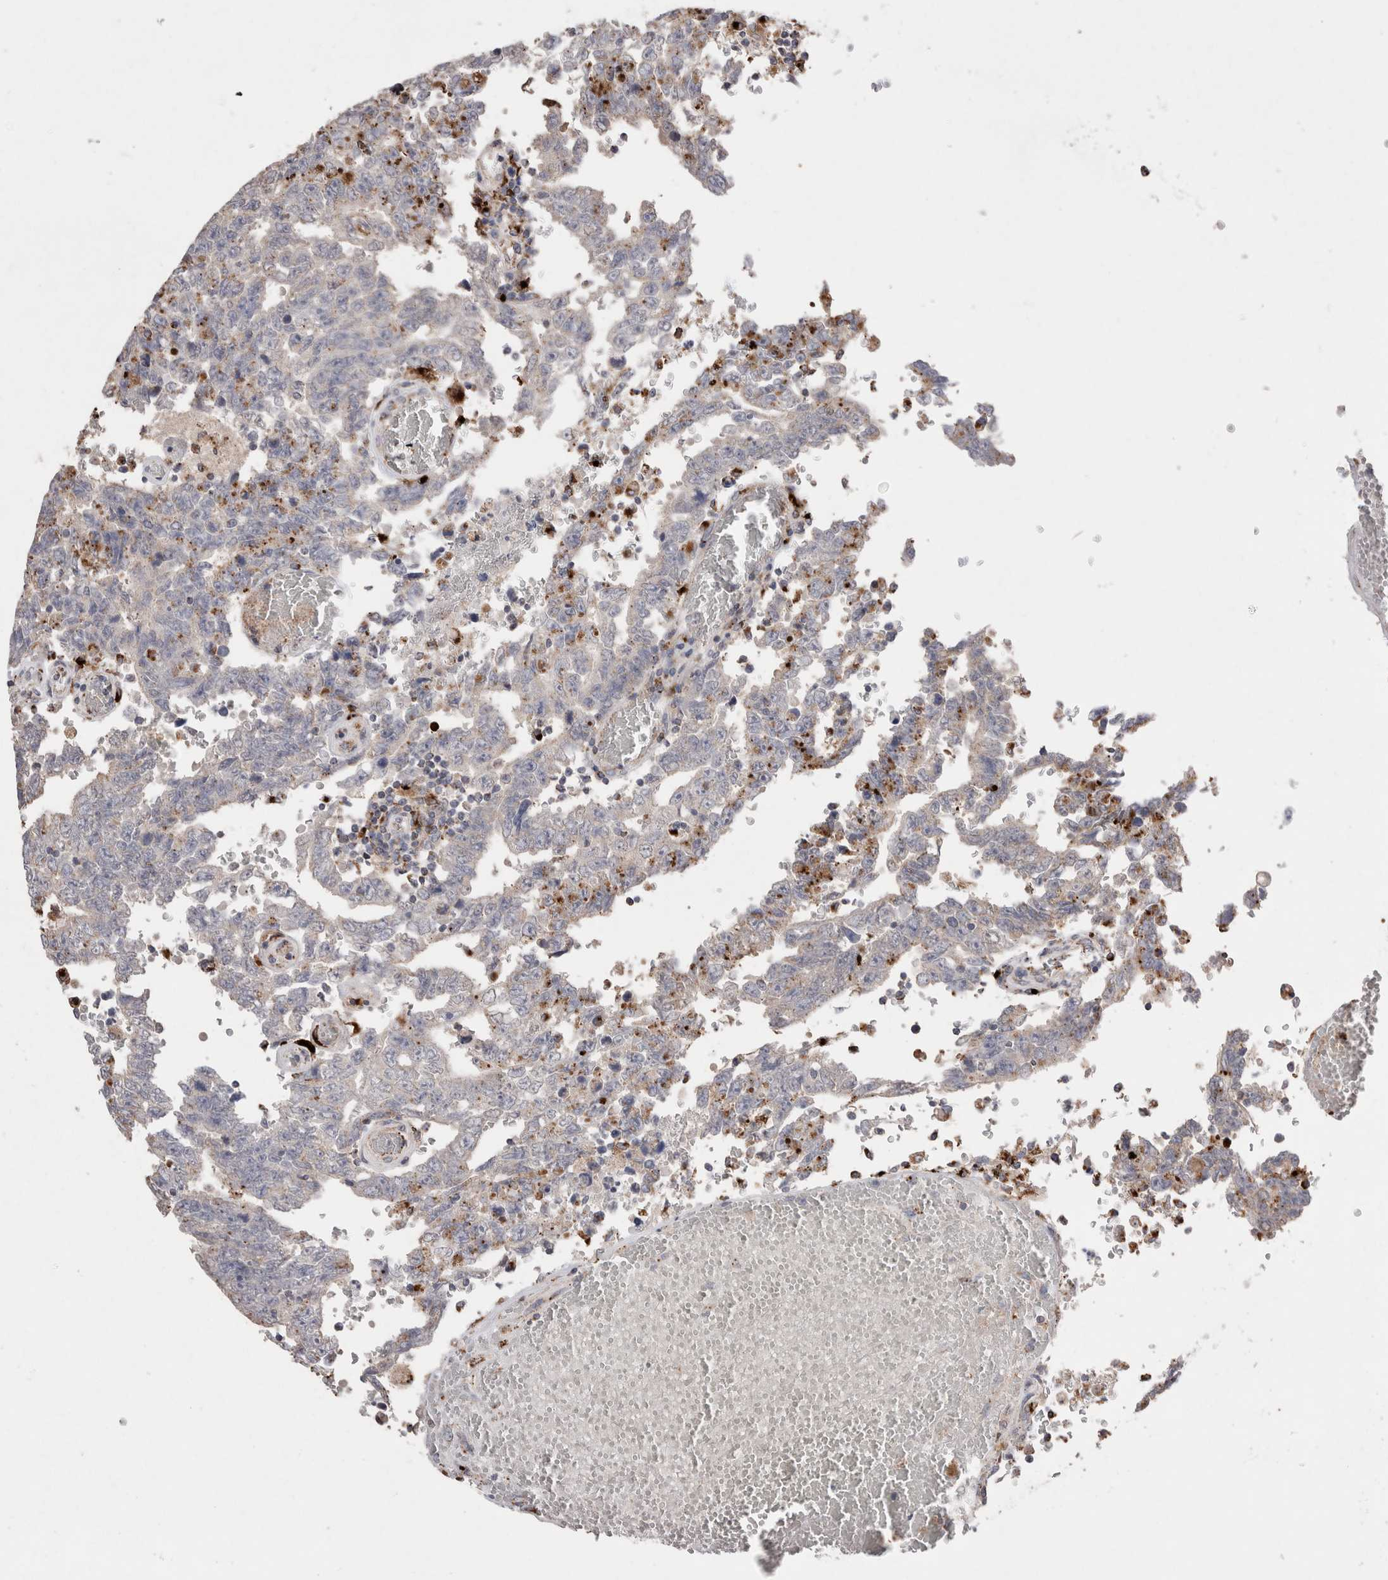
{"staining": {"intensity": "moderate", "quantity": "<25%", "location": "cytoplasmic/membranous"}, "tissue": "testis cancer", "cell_type": "Tumor cells", "image_type": "cancer", "snomed": [{"axis": "morphology", "description": "Carcinoma, Embryonal, NOS"}, {"axis": "topography", "description": "Testis"}], "caption": "Tumor cells reveal low levels of moderate cytoplasmic/membranous positivity in about <25% of cells in testis cancer. (IHC, brightfield microscopy, high magnification).", "gene": "CTSA", "patient": {"sex": "male", "age": 26}}